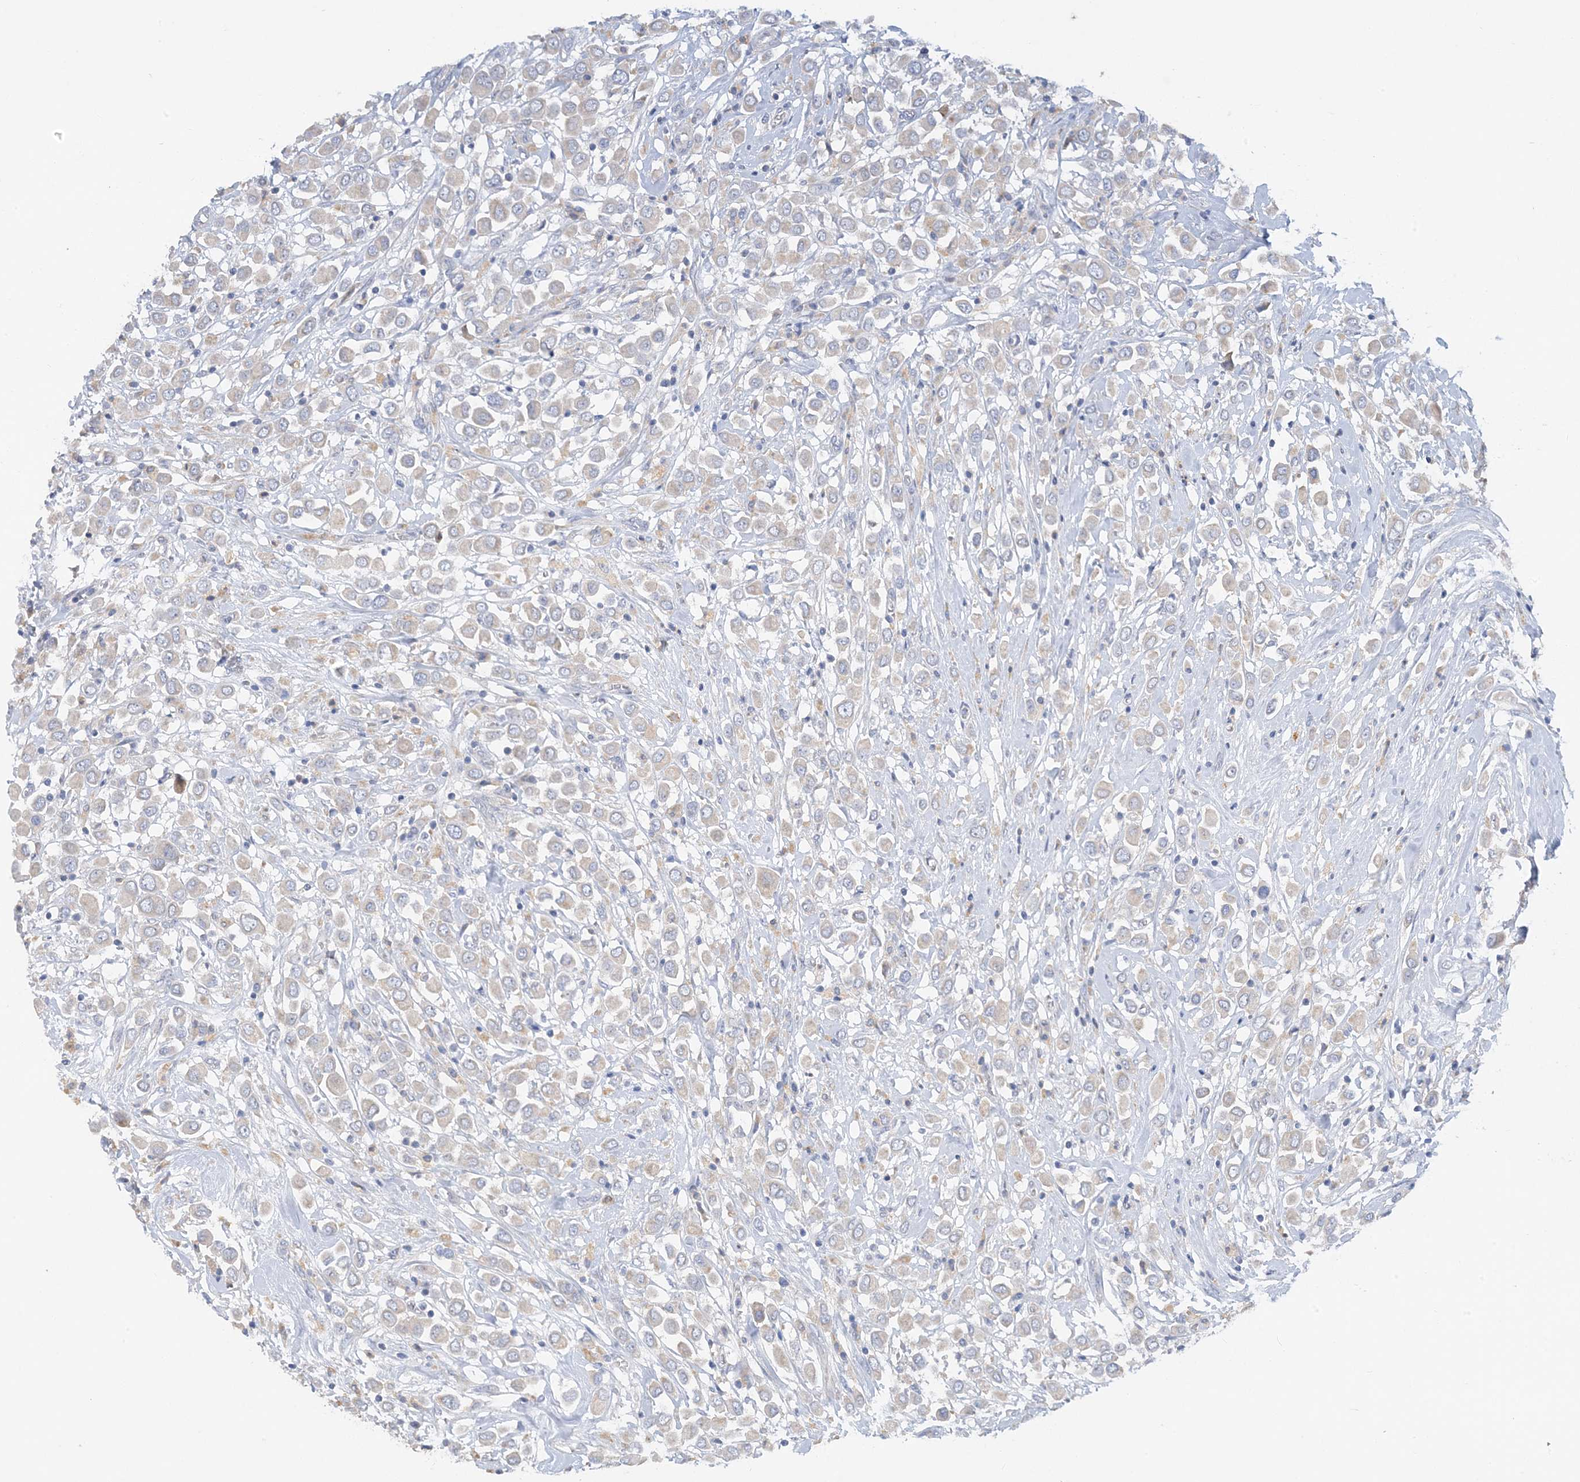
{"staining": {"intensity": "negative", "quantity": "none", "location": "none"}, "tissue": "breast cancer", "cell_type": "Tumor cells", "image_type": "cancer", "snomed": [{"axis": "morphology", "description": "Duct carcinoma"}, {"axis": "topography", "description": "Breast"}], "caption": "This is an IHC histopathology image of breast cancer. There is no expression in tumor cells.", "gene": "ZCCHC18", "patient": {"sex": "female", "age": 61}}